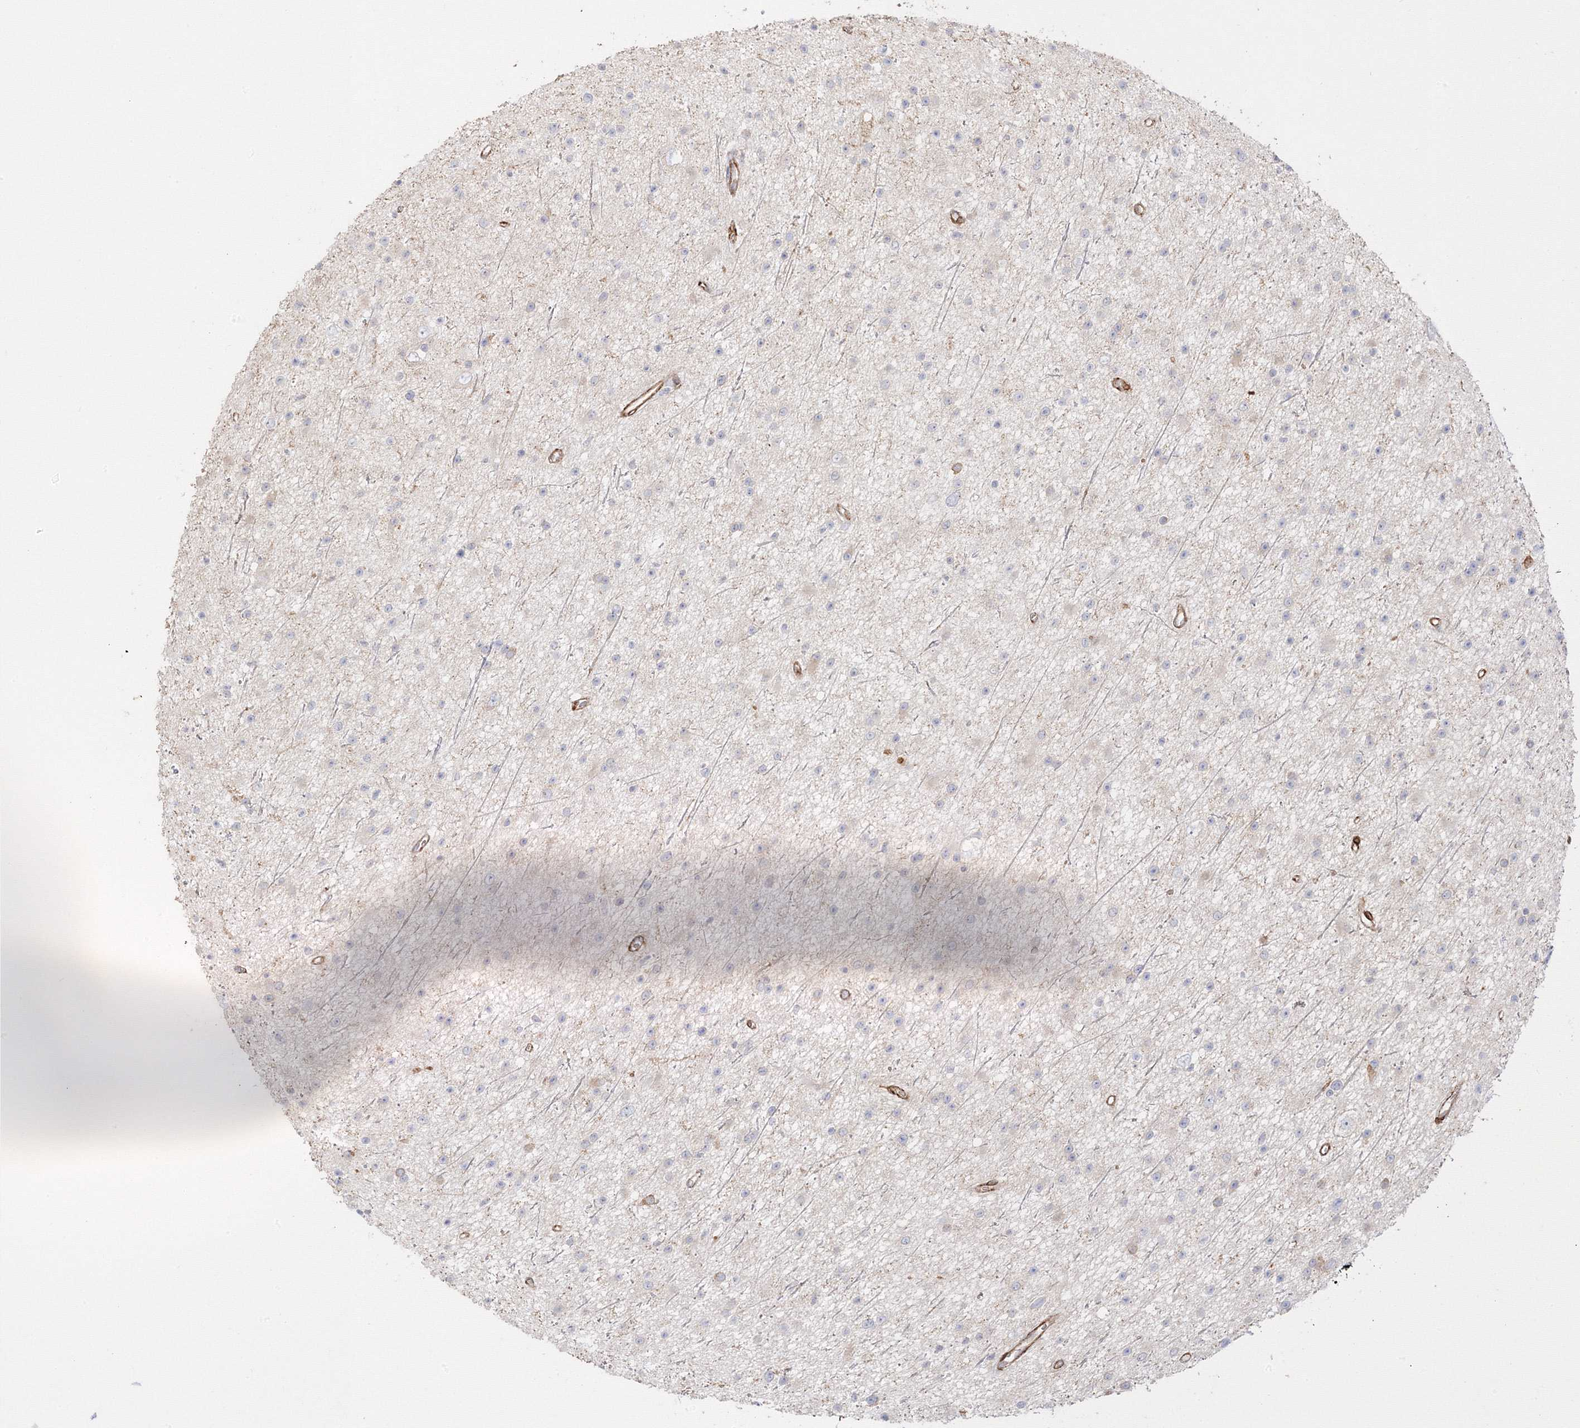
{"staining": {"intensity": "negative", "quantity": "none", "location": "none"}, "tissue": "glioma", "cell_type": "Tumor cells", "image_type": "cancer", "snomed": [{"axis": "morphology", "description": "Glioma, malignant, Low grade"}, {"axis": "topography", "description": "Cerebral cortex"}], "caption": "This is an immunohistochemistry (IHC) micrograph of malignant low-grade glioma. There is no expression in tumor cells.", "gene": "C2CD2", "patient": {"sex": "female", "age": 39}}